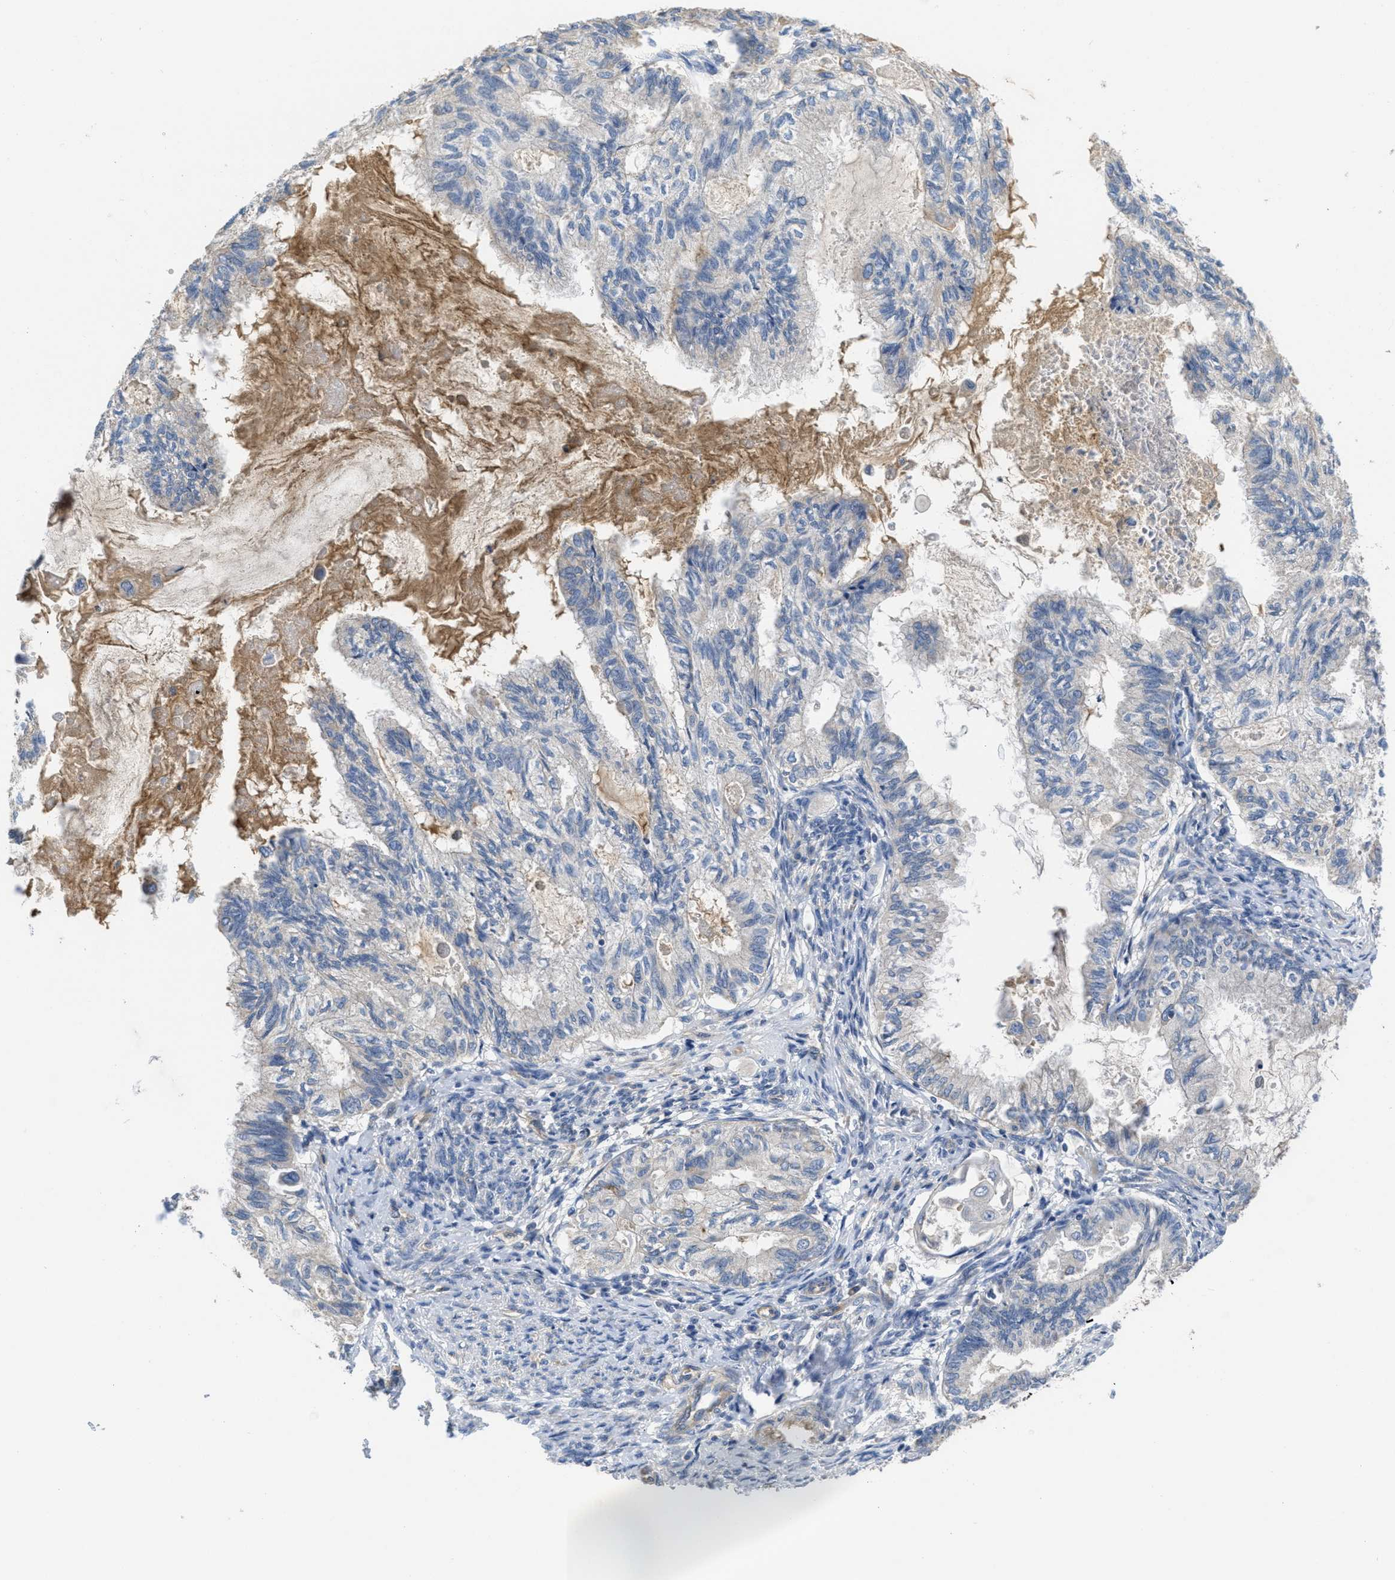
{"staining": {"intensity": "negative", "quantity": "none", "location": "none"}, "tissue": "cervical cancer", "cell_type": "Tumor cells", "image_type": "cancer", "snomed": [{"axis": "morphology", "description": "Normal tissue, NOS"}, {"axis": "morphology", "description": "Adenocarcinoma, NOS"}, {"axis": "topography", "description": "Cervix"}, {"axis": "topography", "description": "Endometrium"}], "caption": "This is a histopathology image of IHC staining of cervical cancer, which shows no staining in tumor cells.", "gene": "GALK1", "patient": {"sex": "female", "age": 86}}